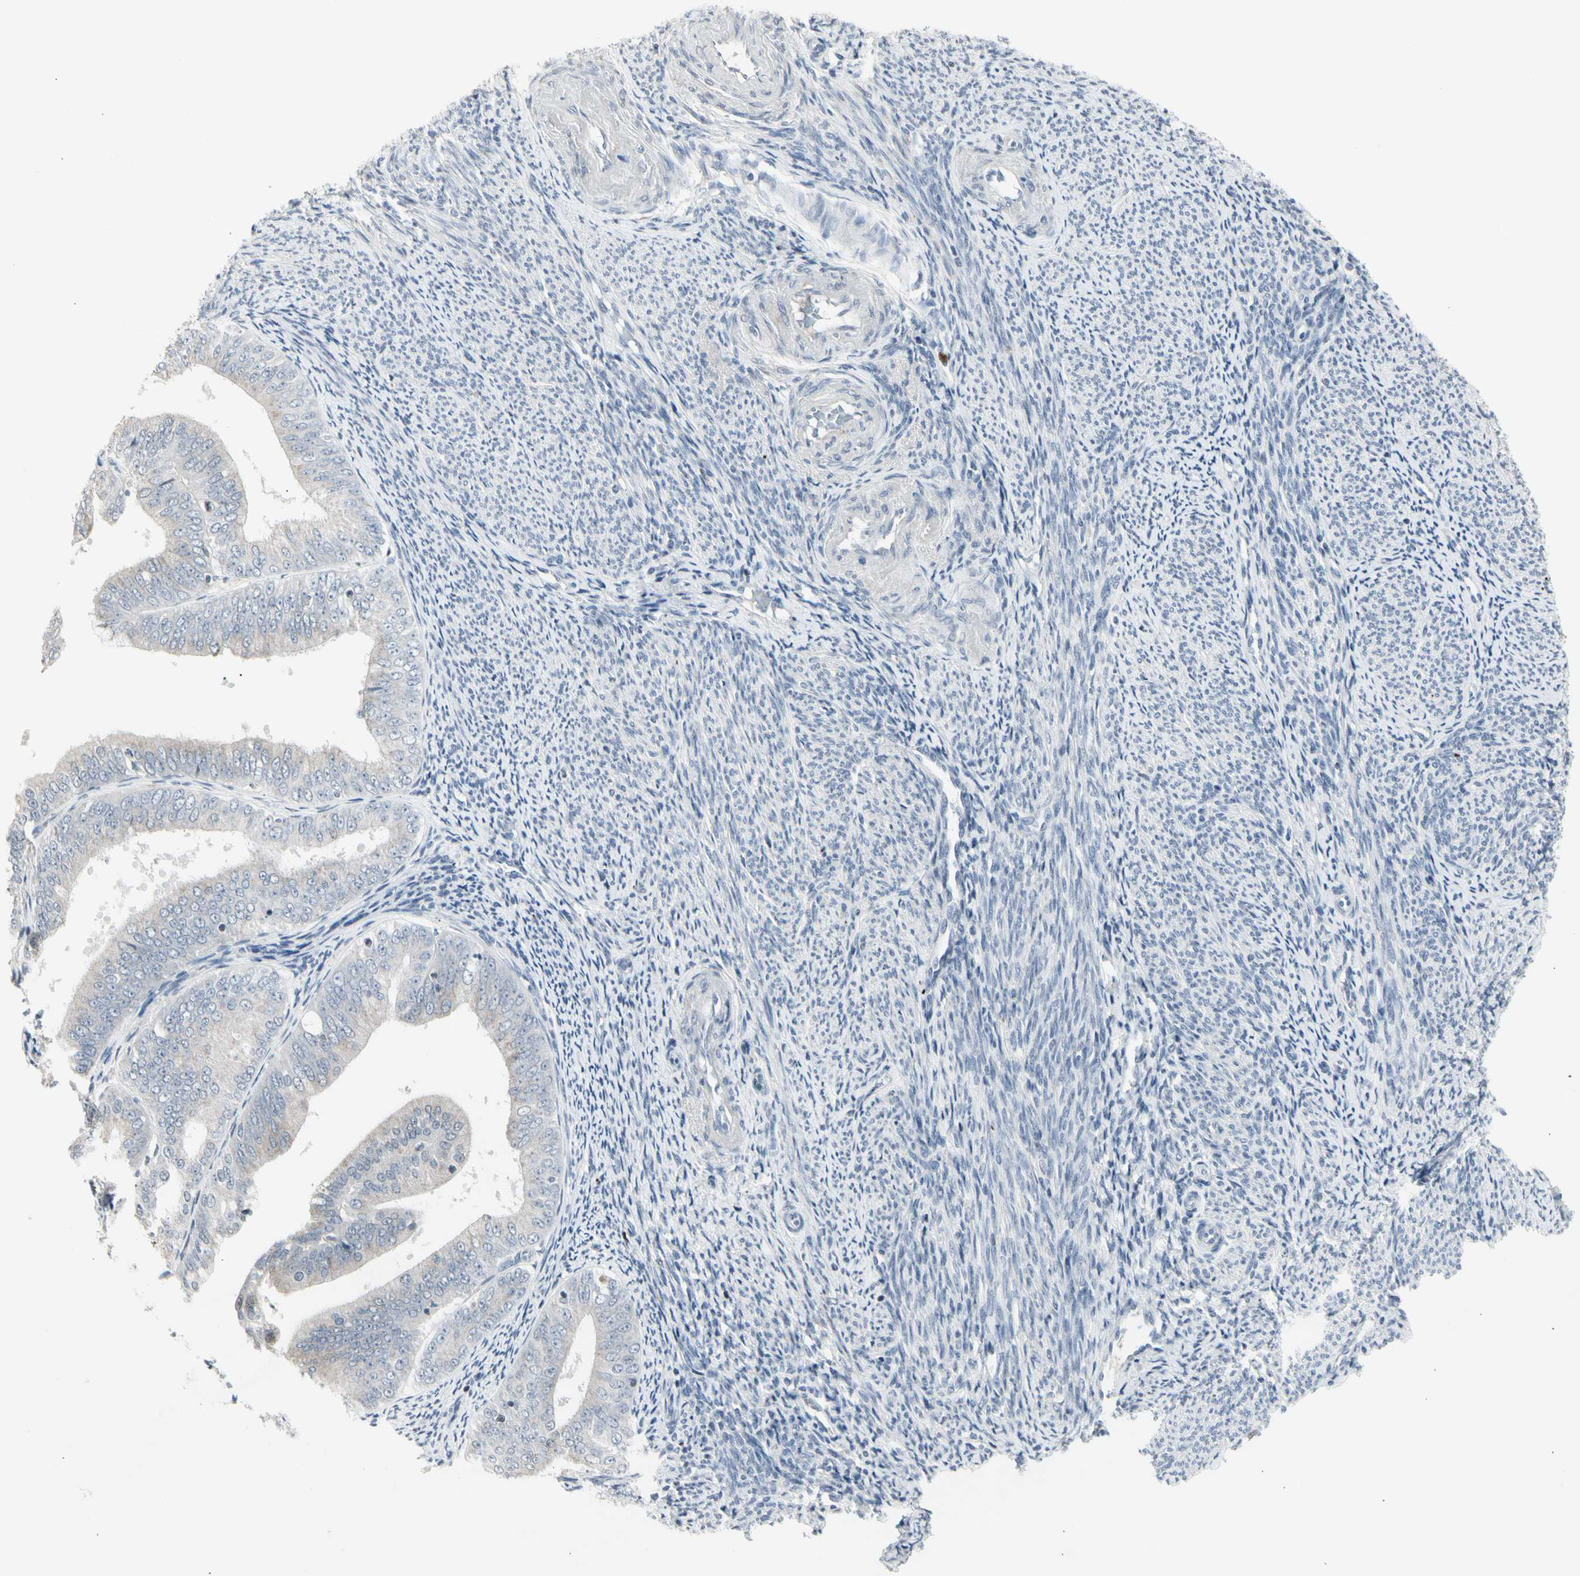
{"staining": {"intensity": "negative", "quantity": "none", "location": "none"}, "tissue": "endometrial cancer", "cell_type": "Tumor cells", "image_type": "cancer", "snomed": [{"axis": "morphology", "description": "Adenocarcinoma, NOS"}, {"axis": "topography", "description": "Endometrium"}], "caption": "Immunohistochemistry photomicrograph of human endometrial adenocarcinoma stained for a protein (brown), which shows no positivity in tumor cells. Brightfield microscopy of IHC stained with DAB (3,3'-diaminobenzidine) (brown) and hematoxylin (blue), captured at high magnification.", "gene": "TMEM176A", "patient": {"sex": "female", "age": 63}}